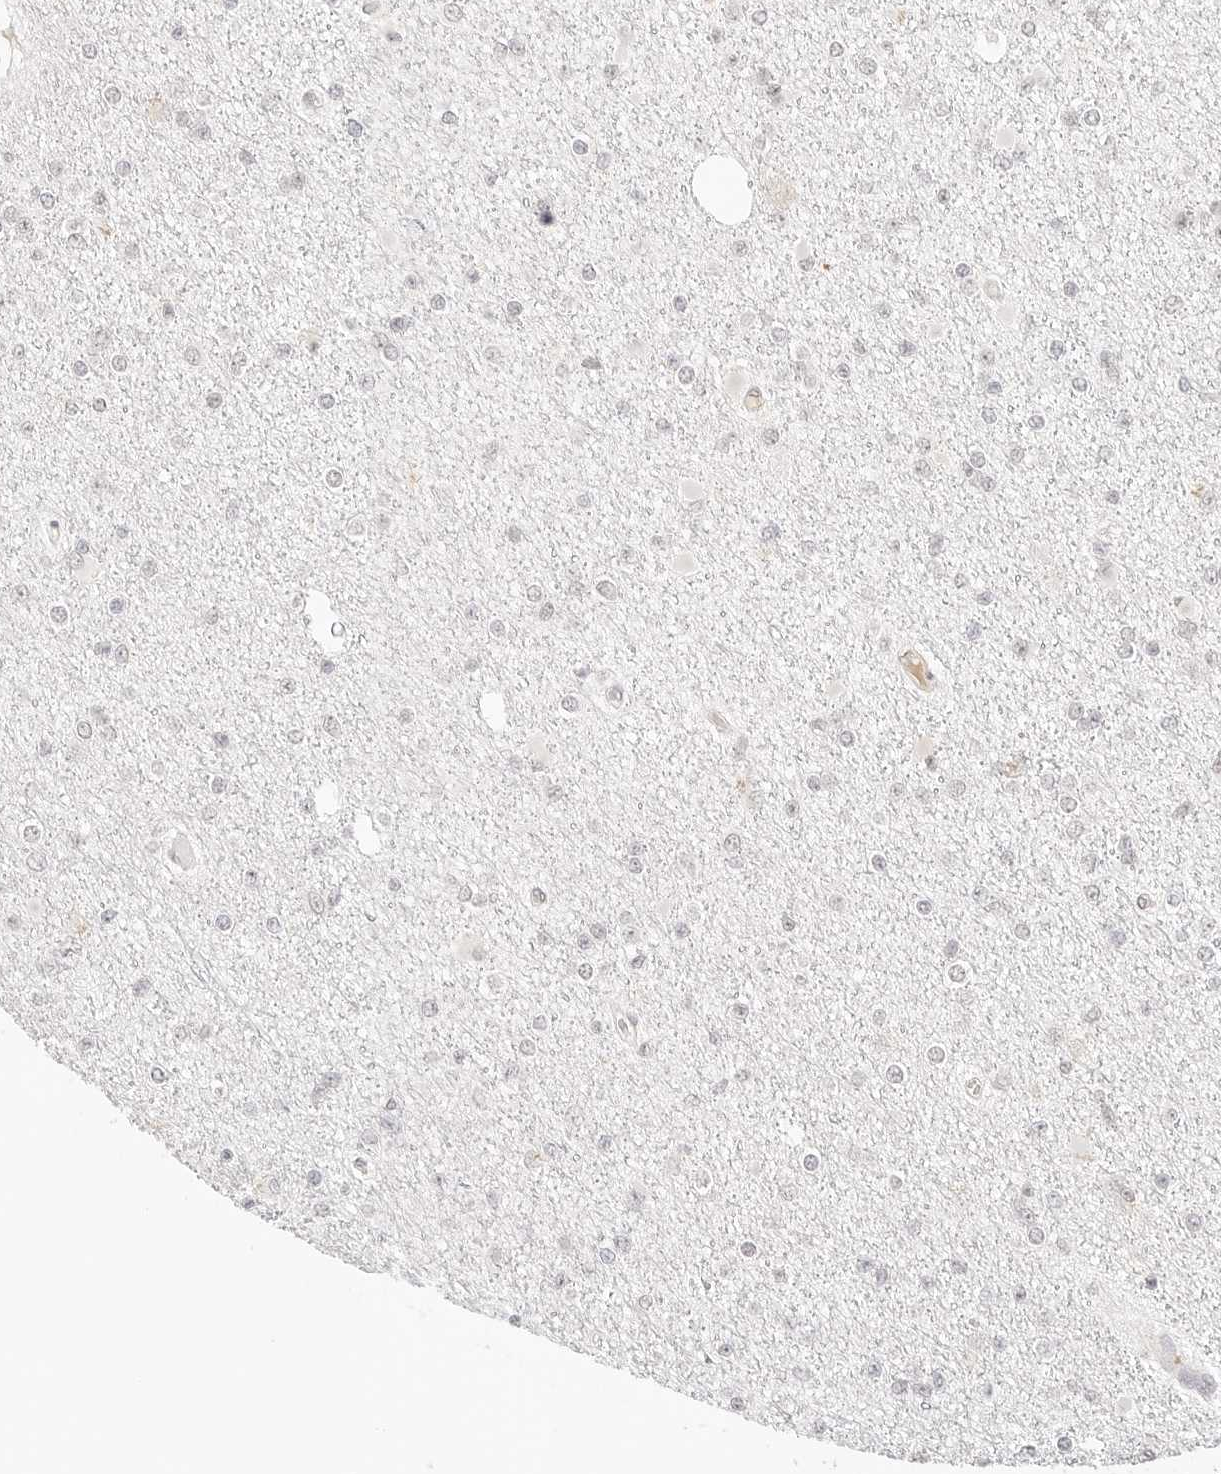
{"staining": {"intensity": "negative", "quantity": "none", "location": "none"}, "tissue": "glioma", "cell_type": "Tumor cells", "image_type": "cancer", "snomed": [{"axis": "morphology", "description": "Glioma, malignant, Low grade"}, {"axis": "topography", "description": "Brain"}], "caption": "This is a histopathology image of immunohistochemistry (IHC) staining of glioma, which shows no expression in tumor cells. The staining is performed using DAB (3,3'-diaminobenzidine) brown chromogen with nuclei counter-stained in using hematoxylin.", "gene": "SEPTIN4", "patient": {"sex": "female", "age": 22}}